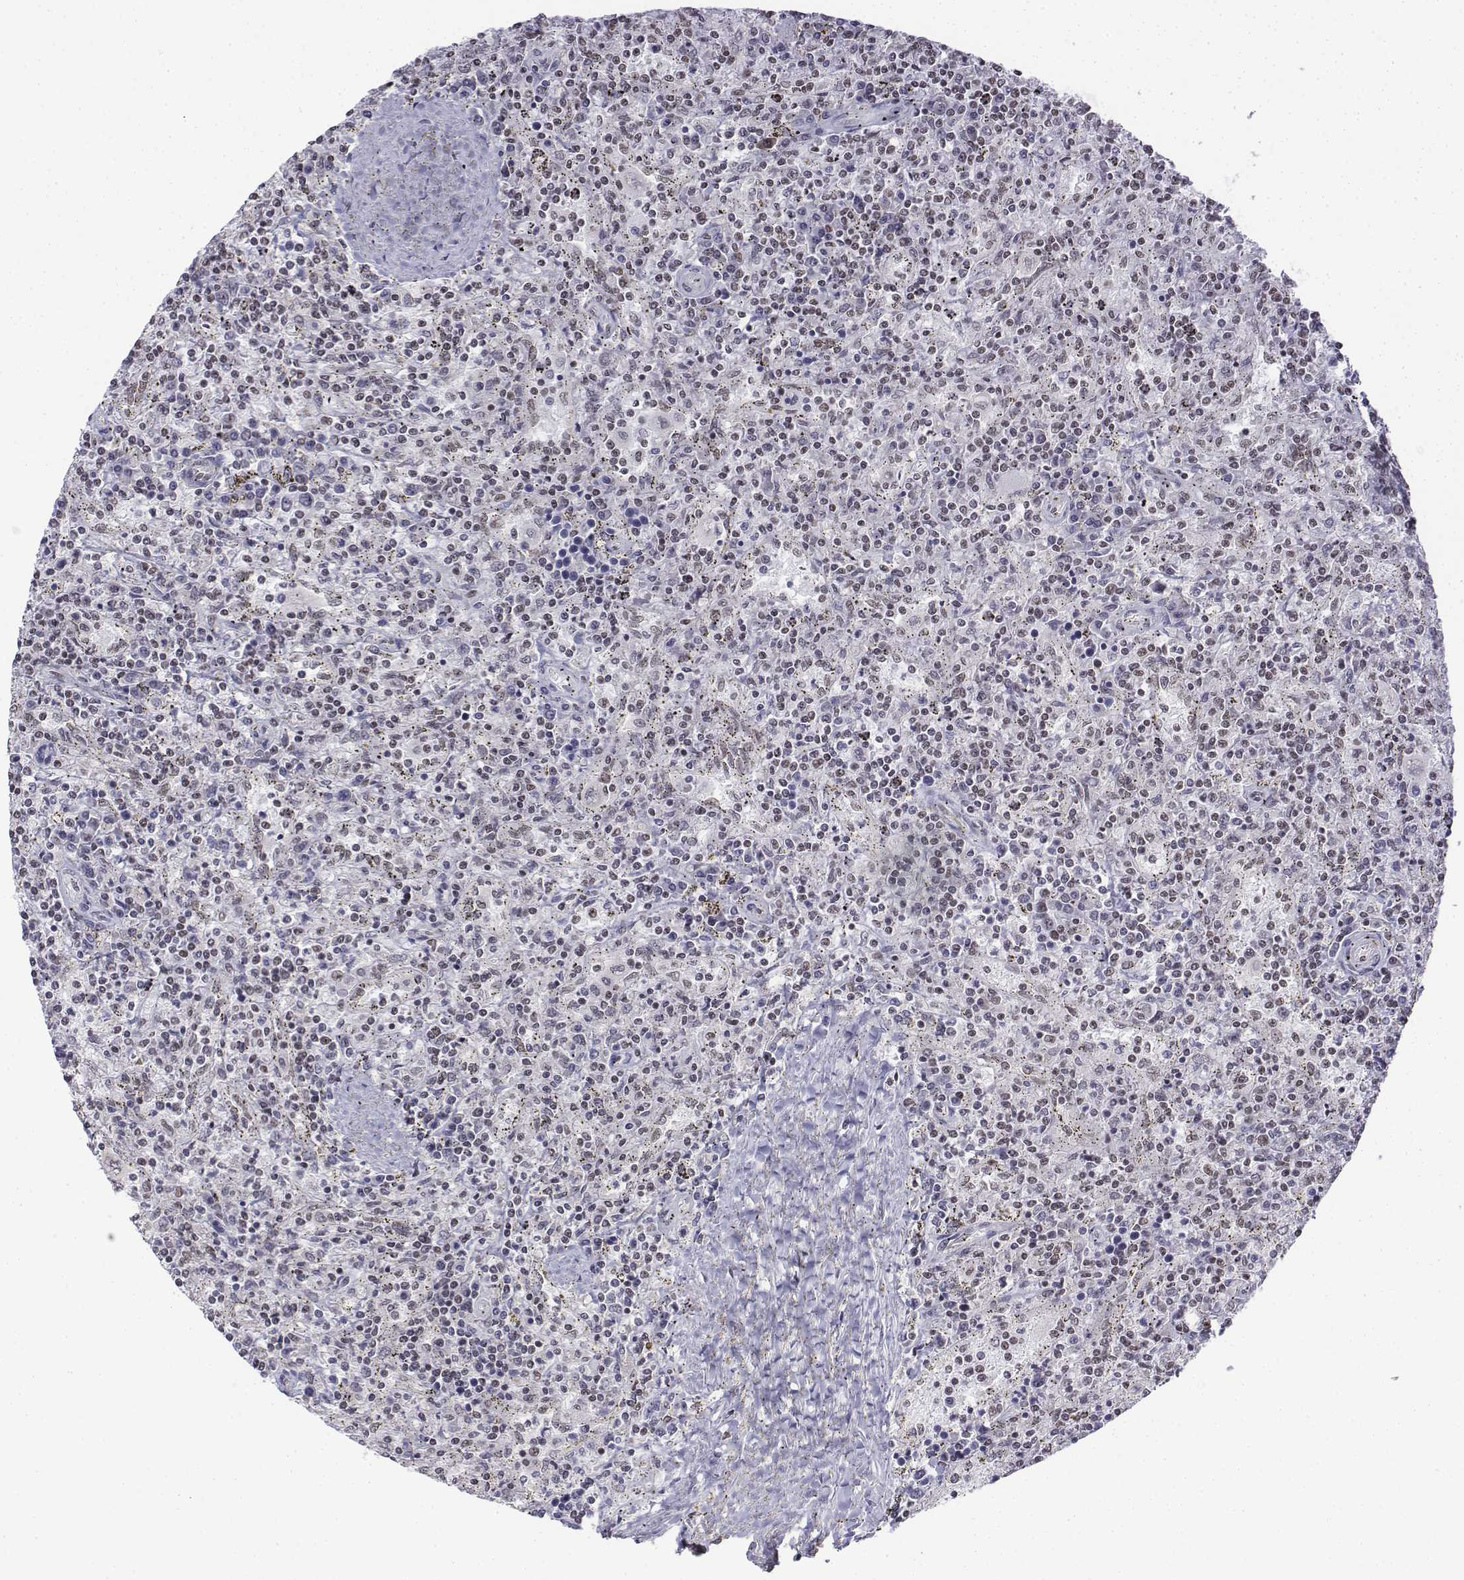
{"staining": {"intensity": "weak", "quantity": ">75%", "location": "nuclear"}, "tissue": "lymphoma", "cell_type": "Tumor cells", "image_type": "cancer", "snomed": [{"axis": "morphology", "description": "Malignant lymphoma, non-Hodgkin's type, Low grade"}, {"axis": "topography", "description": "Spleen"}], "caption": "Immunohistochemistry micrograph of lymphoma stained for a protein (brown), which displays low levels of weak nuclear positivity in about >75% of tumor cells.", "gene": "SETD1A", "patient": {"sex": "male", "age": 62}}